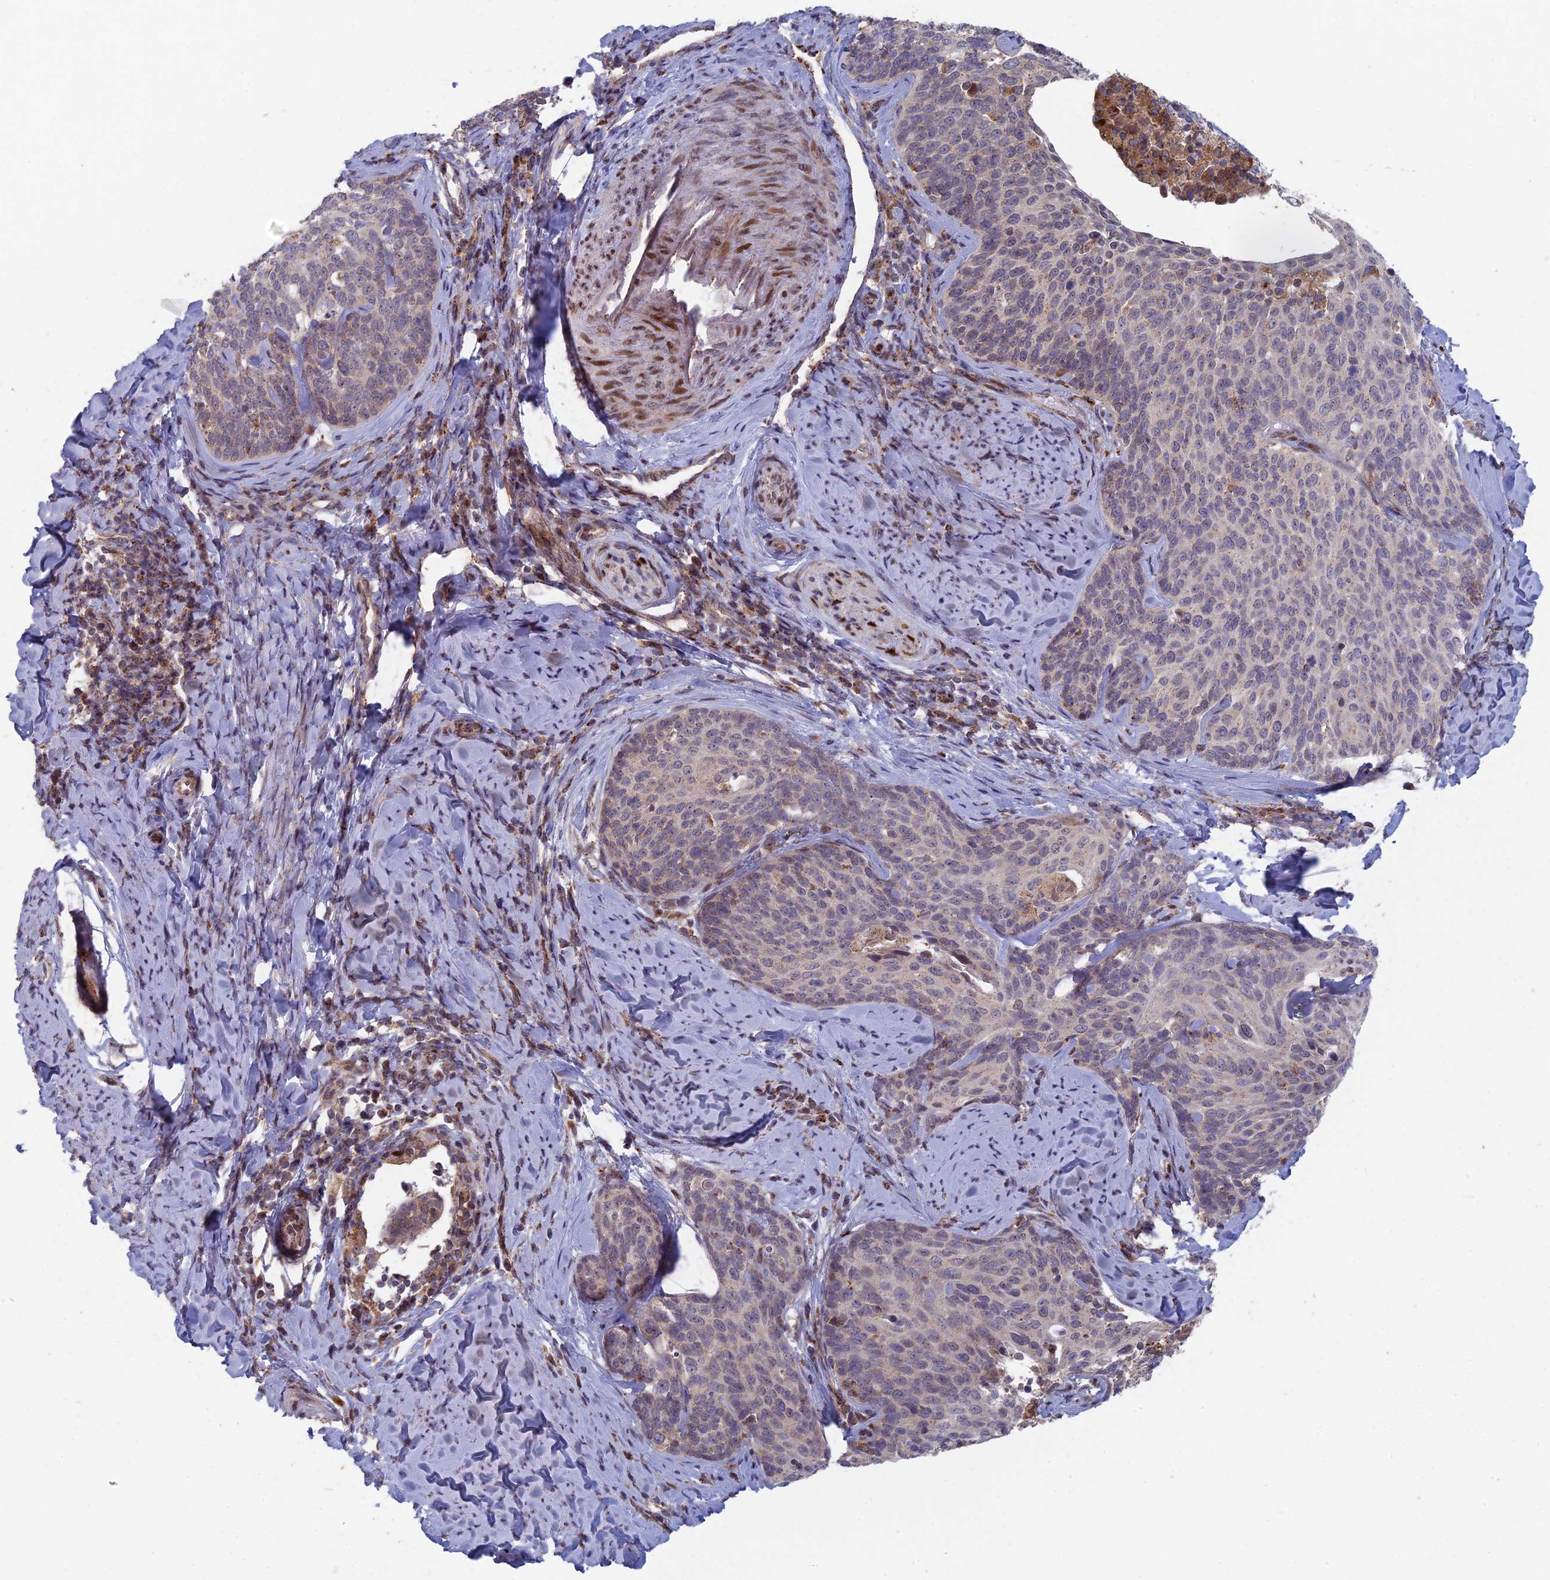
{"staining": {"intensity": "negative", "quantity": "none", "location": "none"}, "tissue": "cervical cancer", "cell_type": "Tumor cells", "image_type": "cancer", "snomed": [{"axis": "morphology", "description": "Squamous cell carcinoma, NOS"}, {"axis": "topography", "description": "Cervix"}], "caption": "This is an IHC micrograph of human cervical squamous cell carcinoma. There is no staining in tumor cells.", "gene": "FOXS1", "patient": {"sex": "female", "age": 50}}